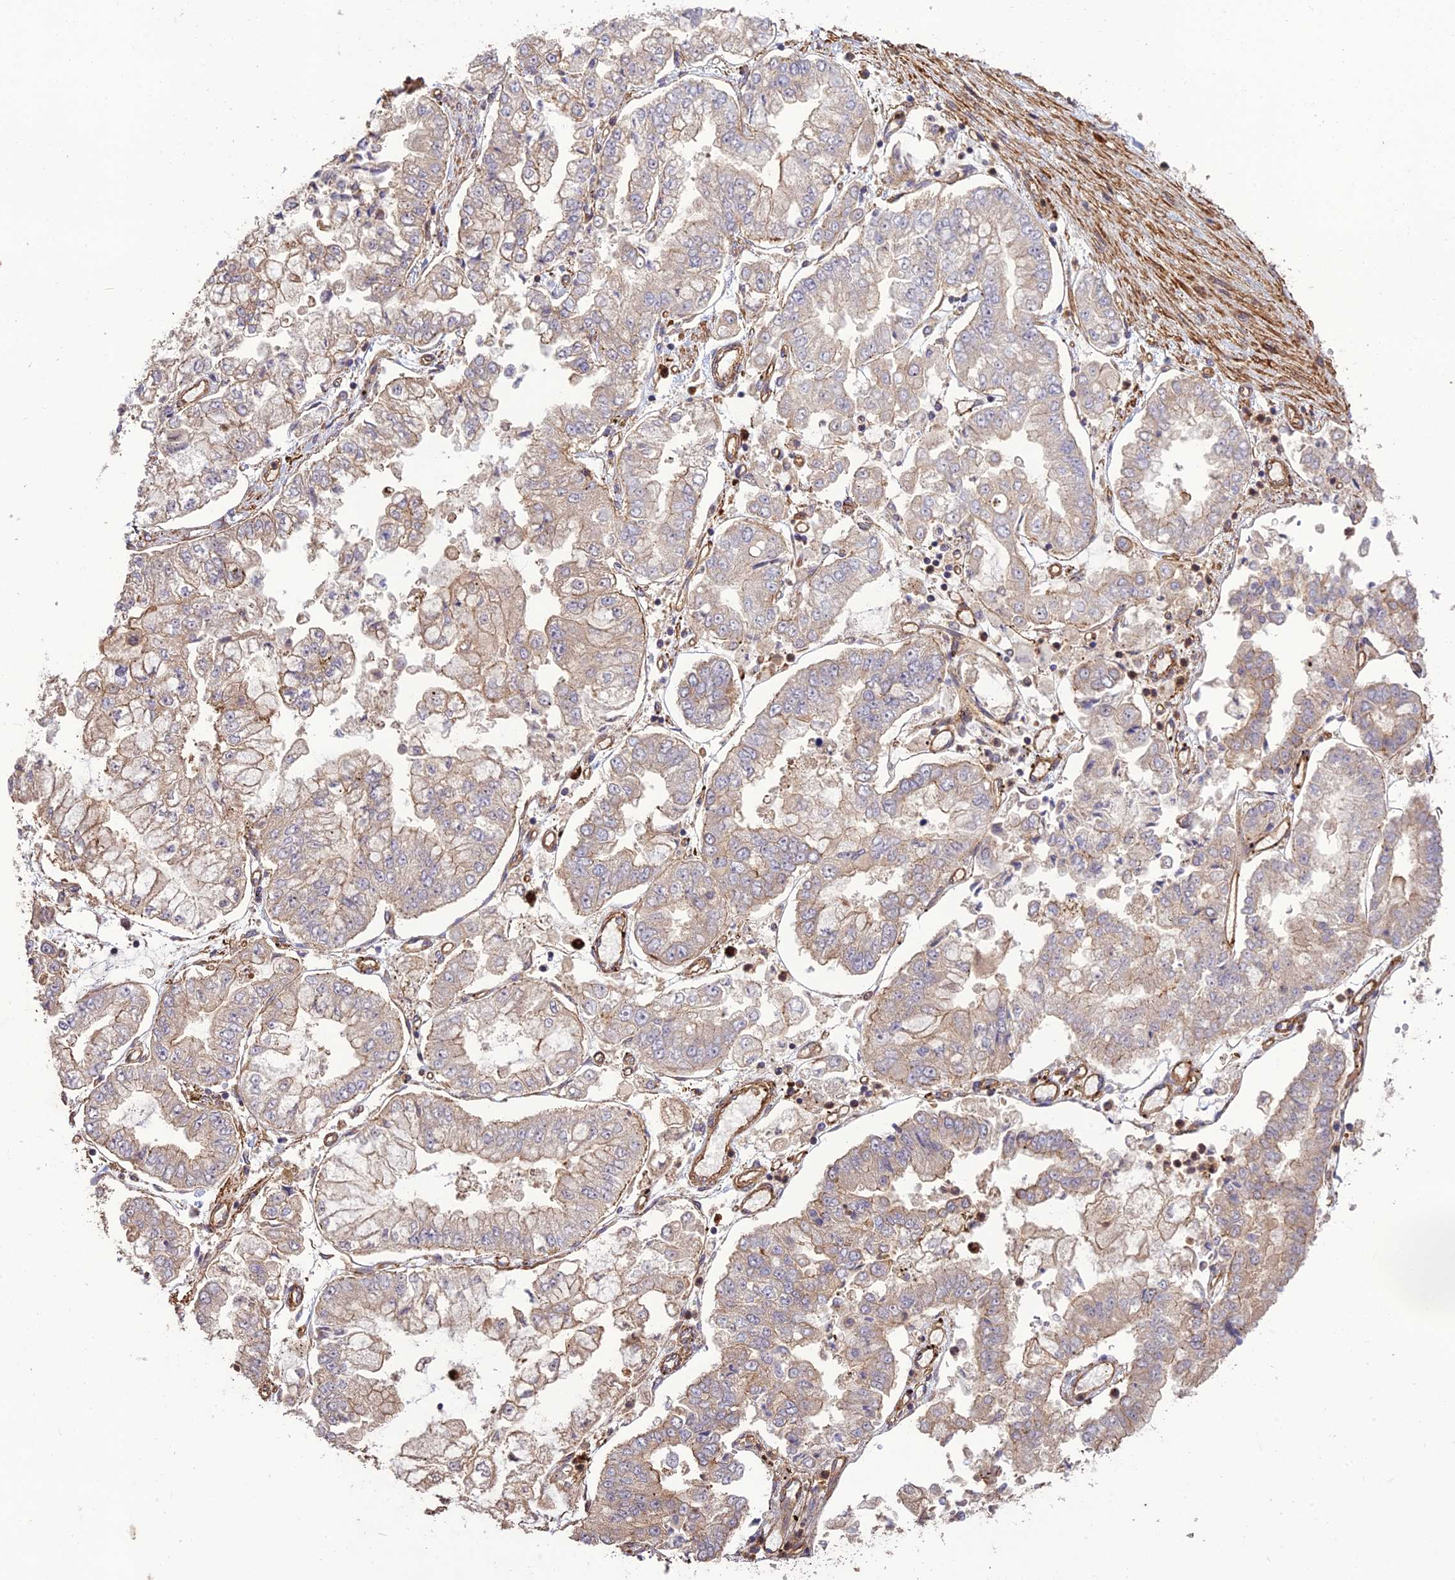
{"staining": {"intensity": "weak", "quantity": "<25%", "location": "cytoplasmic/membranous"}, "tissue": "stomach cancer", "cell_type": "Tumor cells", "image_type": "cancer", "snomed": [{"axis": "morphology", "description": "Adenocarcinoma, NOS"}, {"axis": "topography", "description": "Stomach"}], "caption": "A high-resolution histopathology image shows immunohistochemistry staining of stomach cancer (adenocarcinoma), which shows no significant positivity in tumor cells. (IHC, brightfield microscopy, high magnification).", "gene": "TMEM131L", "patient": {"sex": "male", "age": 76}}